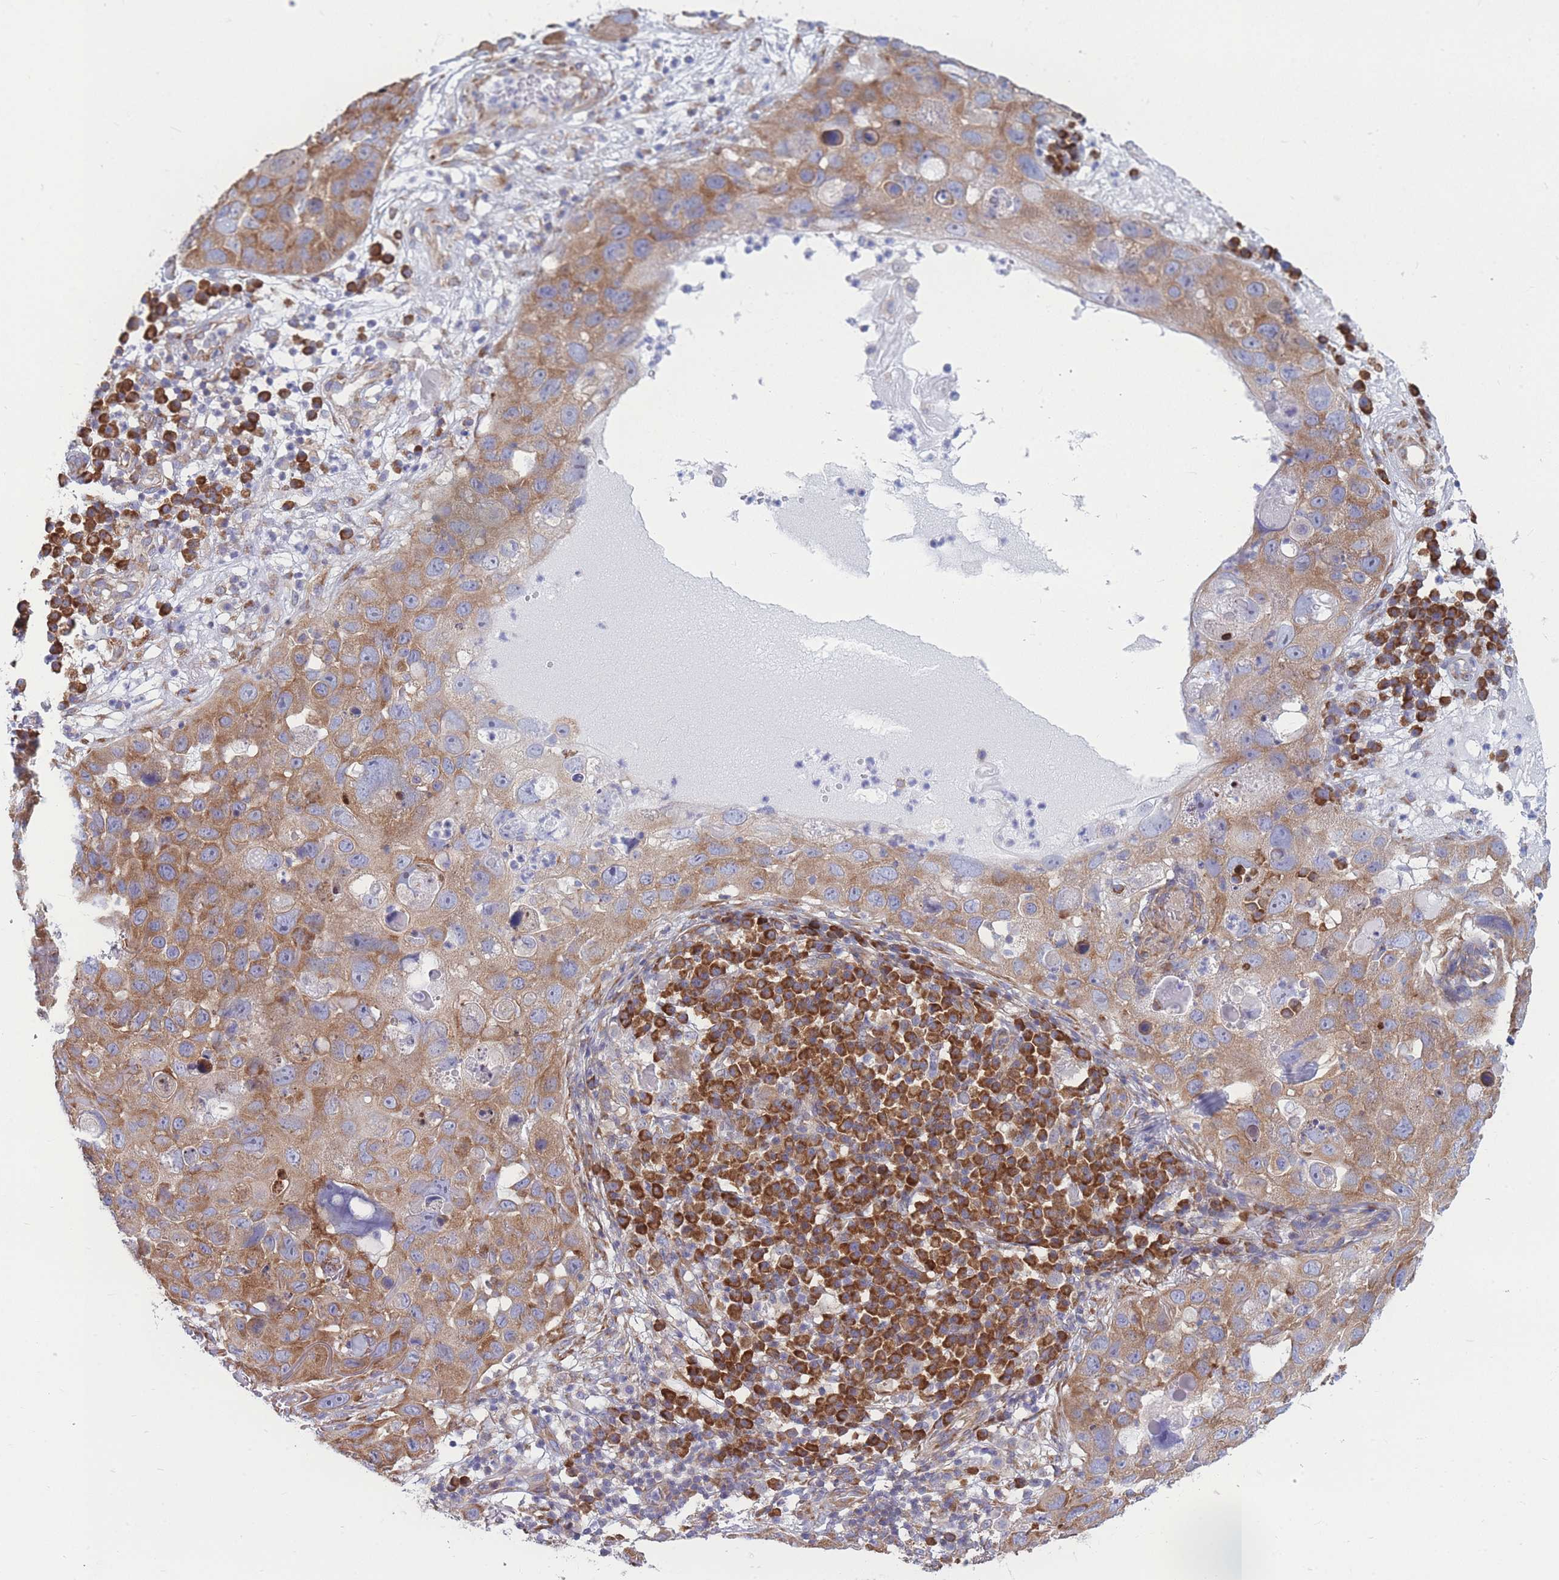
{"staining": {"intensity": "moderate", "quantity": ">75%", "location": "cytoplasmic/membranous"}, "tissue": "skin cancer", "cell_type": "Tumor cells", "image_type": "cancer", "snomed": [{"axis": "morphology", "description": "Squamous cell carcinoma in situ, NOS"}, {"axis": "morphology", "description": "Squamous cell carcinoma, NOS"}, {"axis": "topography", "description": "Skin"}], "caption": "A brown stain highlights moderate cytoplasmic/membranous positivity of a protein in human squamous cell carcinoma (skin) tumor cells. (DAB (3,3'-diaminobenzidine) IHC with brightfield microscopy, high magnification).", "gene": "RPL8", "patient": {"sex": "male", "age": 93}}